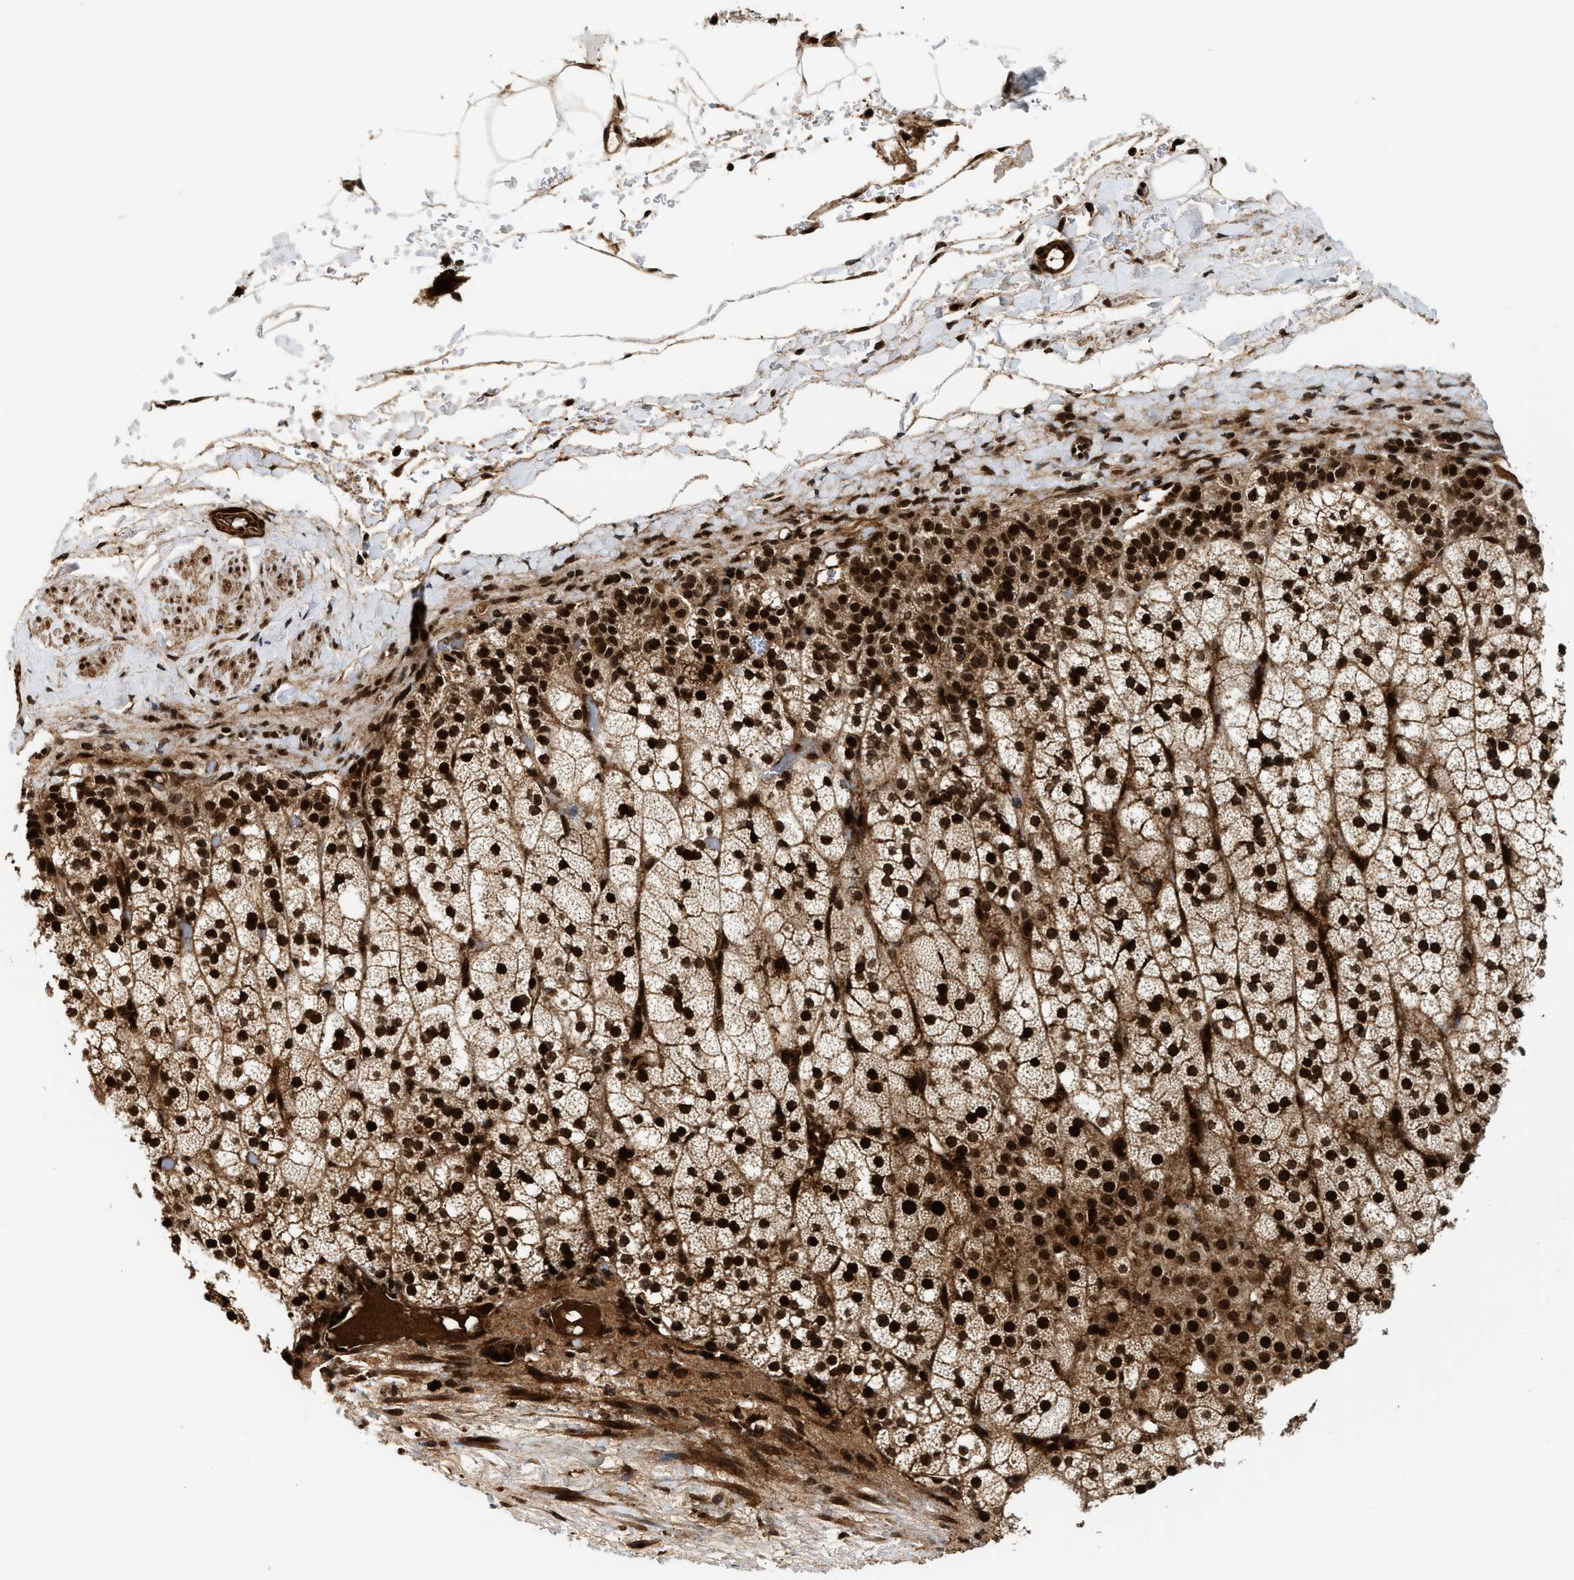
{"staining": {"intensity": "strong", "quantity": ">75%", "location": "cytoplasmic/membranous,nuclear"}, "tissue": "adrenal gland", "cell_type": "Glandular cells", "image_type": "normal", "snomed": [{"axis": "morphology", "description": "Normal tissue, NOS"}, {"axis": "topography", "description": "Adrenal gland"}], "caption": "DAB (3,3'-diaminobenzidine) immunohistochemical staining of normal adrenal gland displays strong cytoplasmic/membranous,nuclear protein expression in about >75% of glandular cells. (Brightfield microscopy of DAB IHC at high magnification).", "gene": "MDM2", "patient": {"sex": "male", "age": 35}}